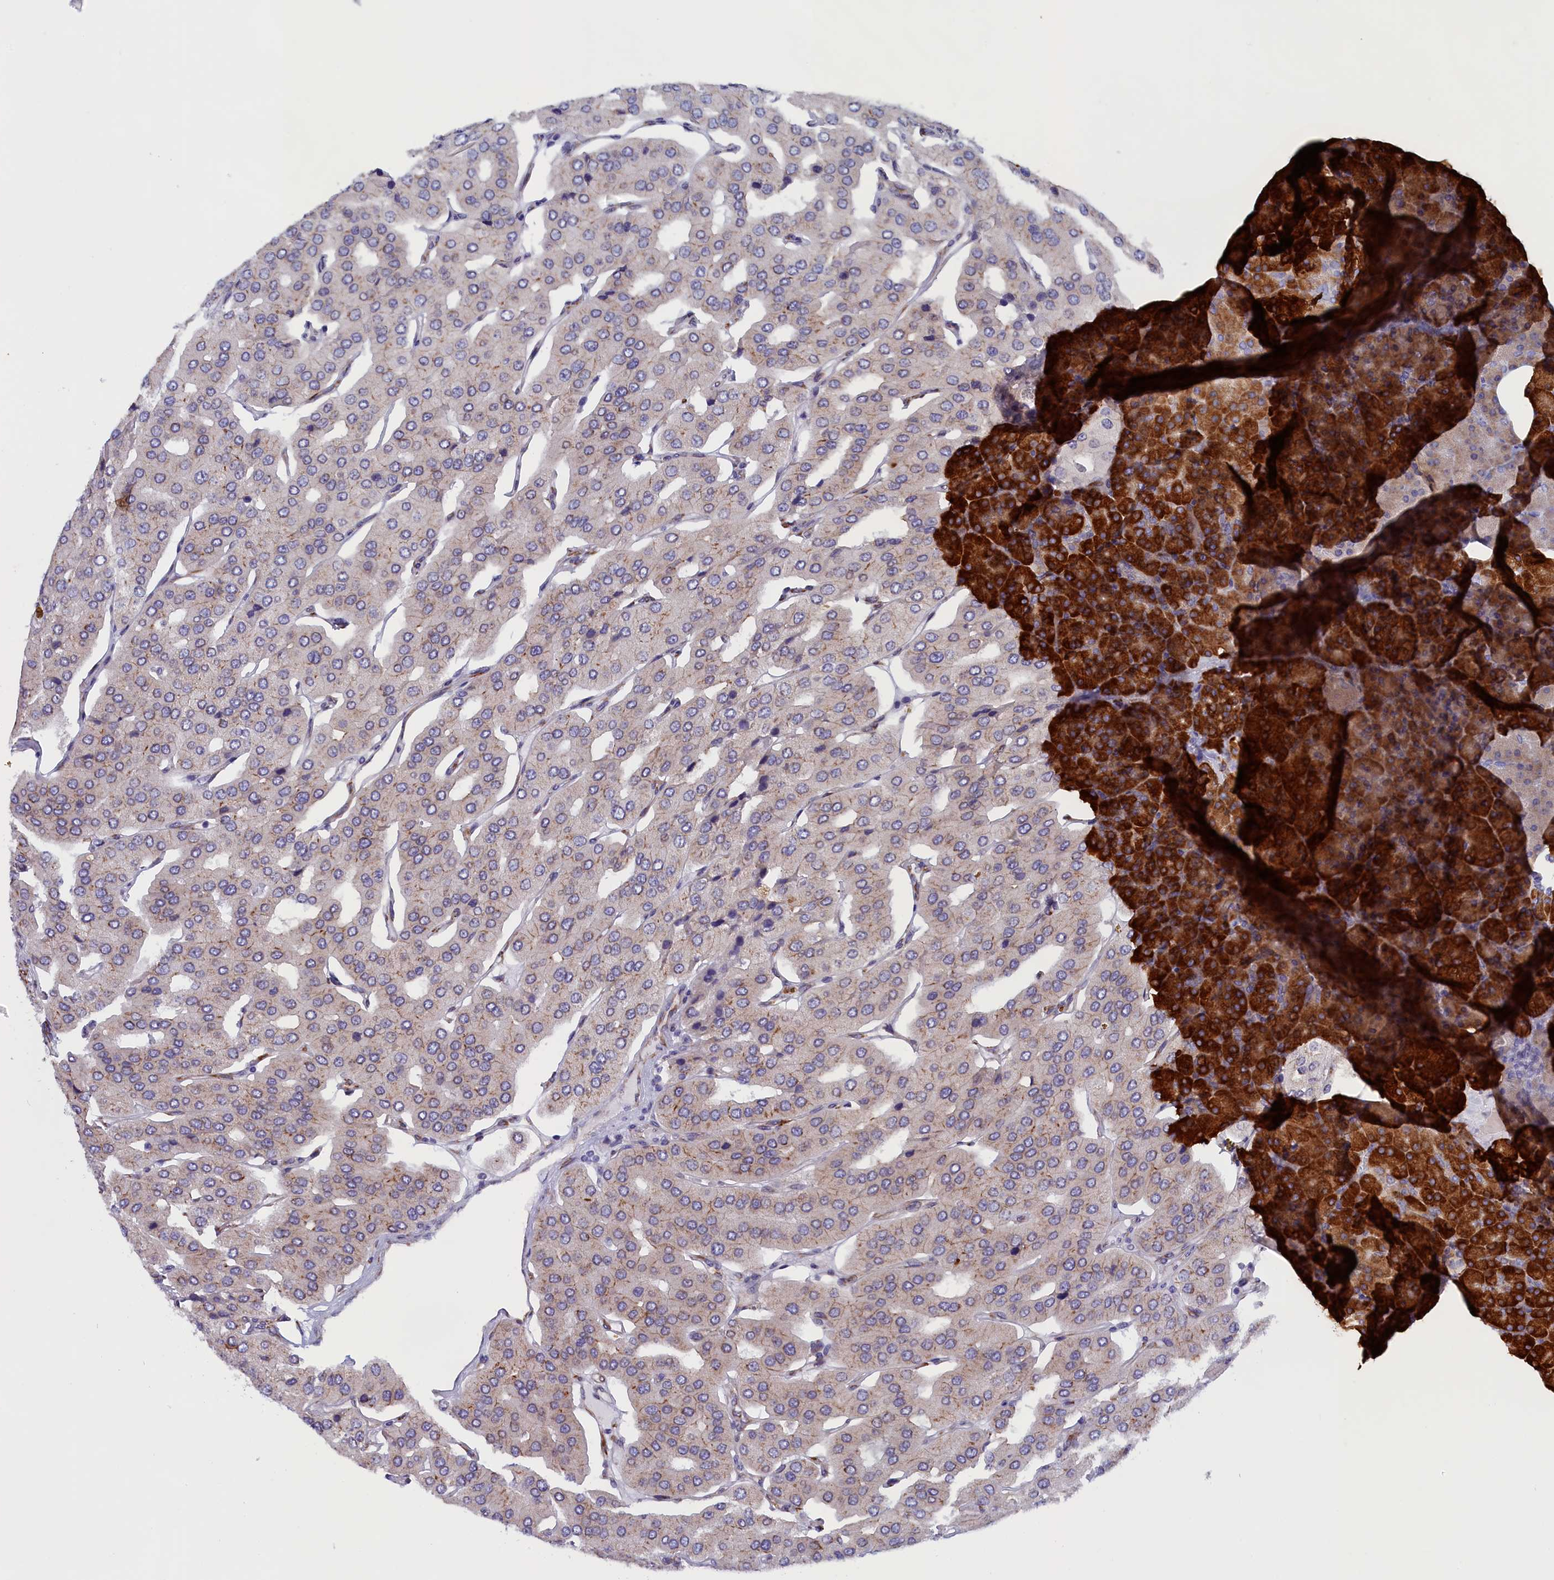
{"staining": {"intensity": "moderate", "quantity": "<25%", "location": "cytoplasmic/membranous"}, "tissue": "parathyroid gland", "cell_type": "Glandular cells", "image_type": "normal", "snomed": [{"axis": "morphology", "description": "Normal tissue, NOS"}, {"axis": "morphology", "description": "Adenoma, NOS"}, {"axis": "topography", "description": "Parathyroid gland"}], "caption": "Parathyroid gland was stained to show a protein in brown. There is low levels of moderate cytoplasmic/membranous staining in about <25% of glandular cells.", "gene": "CCDC68", "patient": {"sex": "female", "age": 86}}